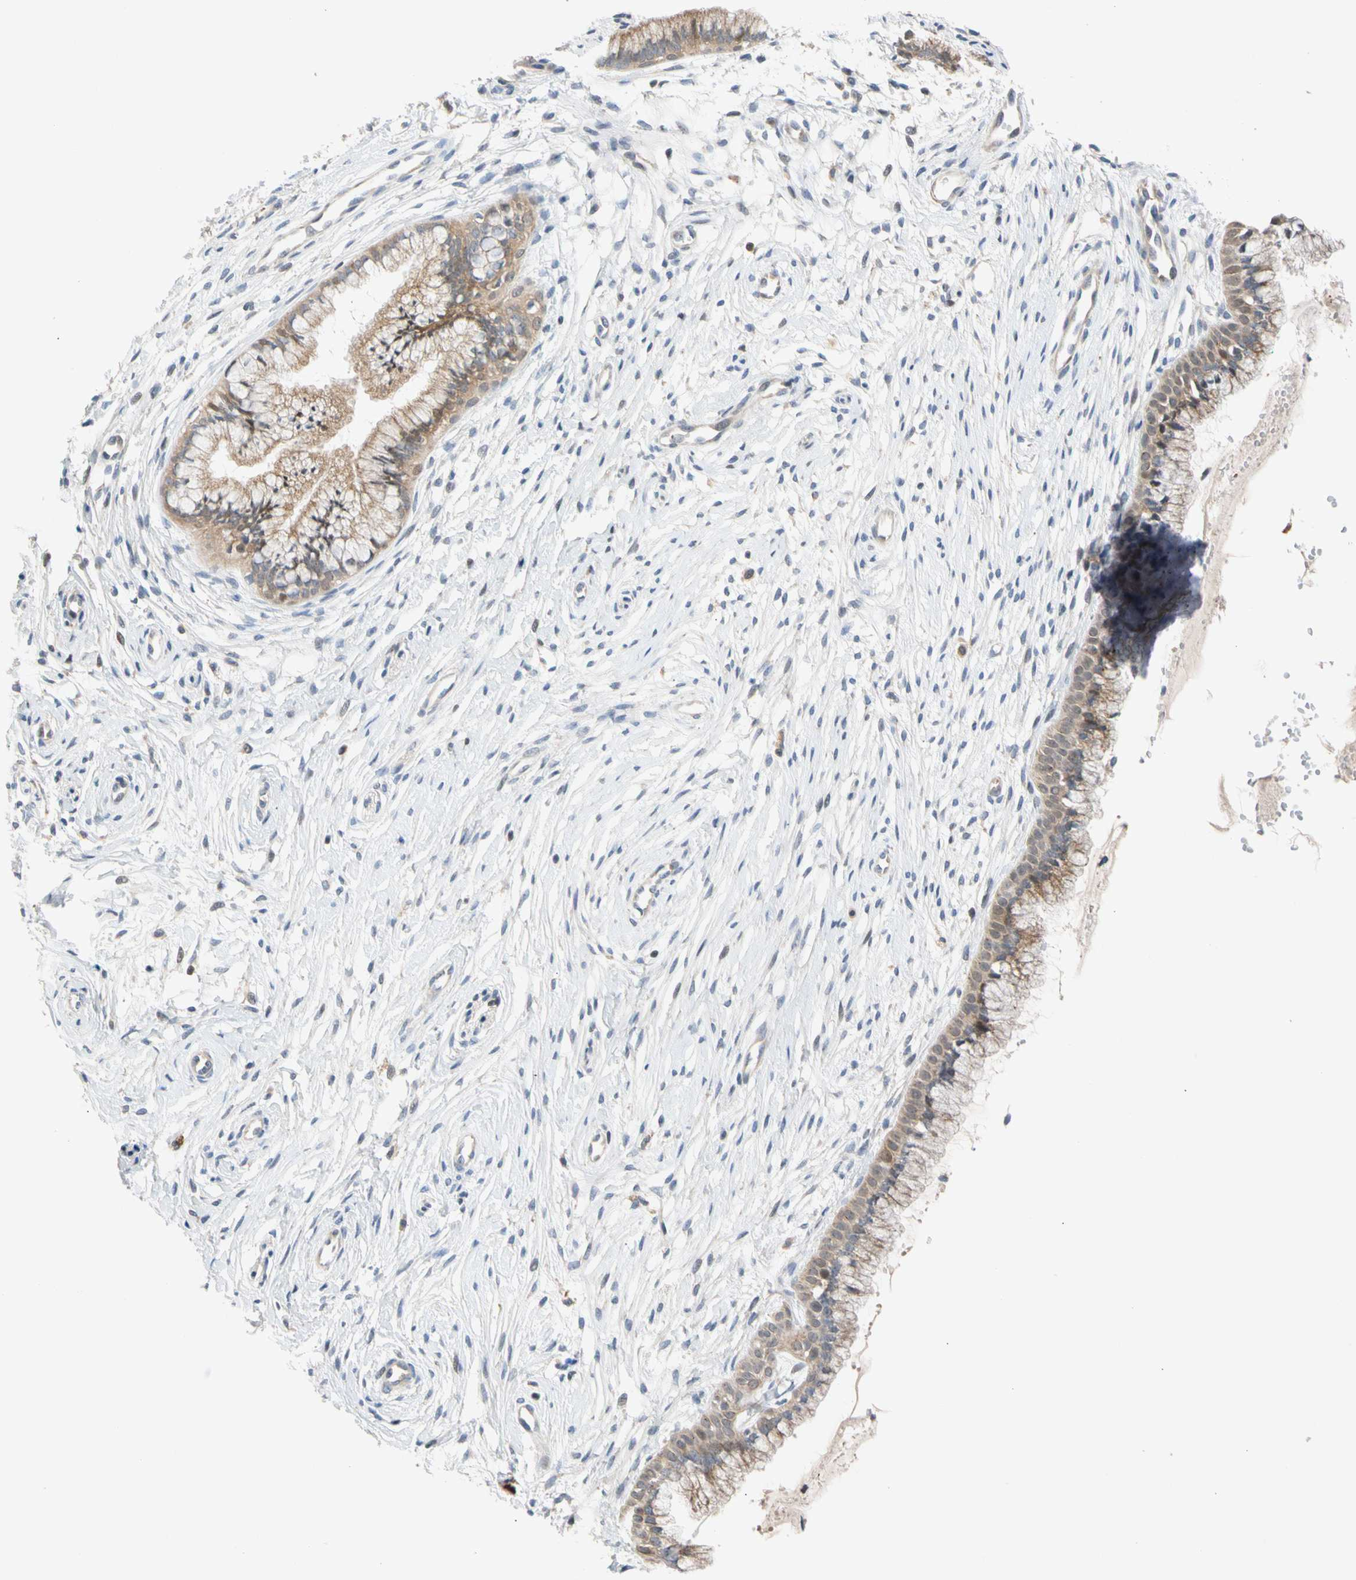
{"staining": {"intensity": "moderate", "quantity": ">75%", "location": "cytoplasmic/membranous"}, "tissue": "cervix", "cell_type": "Glandular cells", "image_type": "normal", "snomed": [{"axis": "morphology", "description": "Normal tissue, NOS"}, {"axis": "topography", "description": "Cervix"}], "caption": "Unremarkable cervix demonstrates moderate cytoplasmic/membranous staining in about >75% of glandular cells, visualized by immunohistochemistry. Ihc stains the protein of interest in brown and the nuclei are stained blue.", "gene": "CNST", "patient": {"sex": "female", "age": 39}}